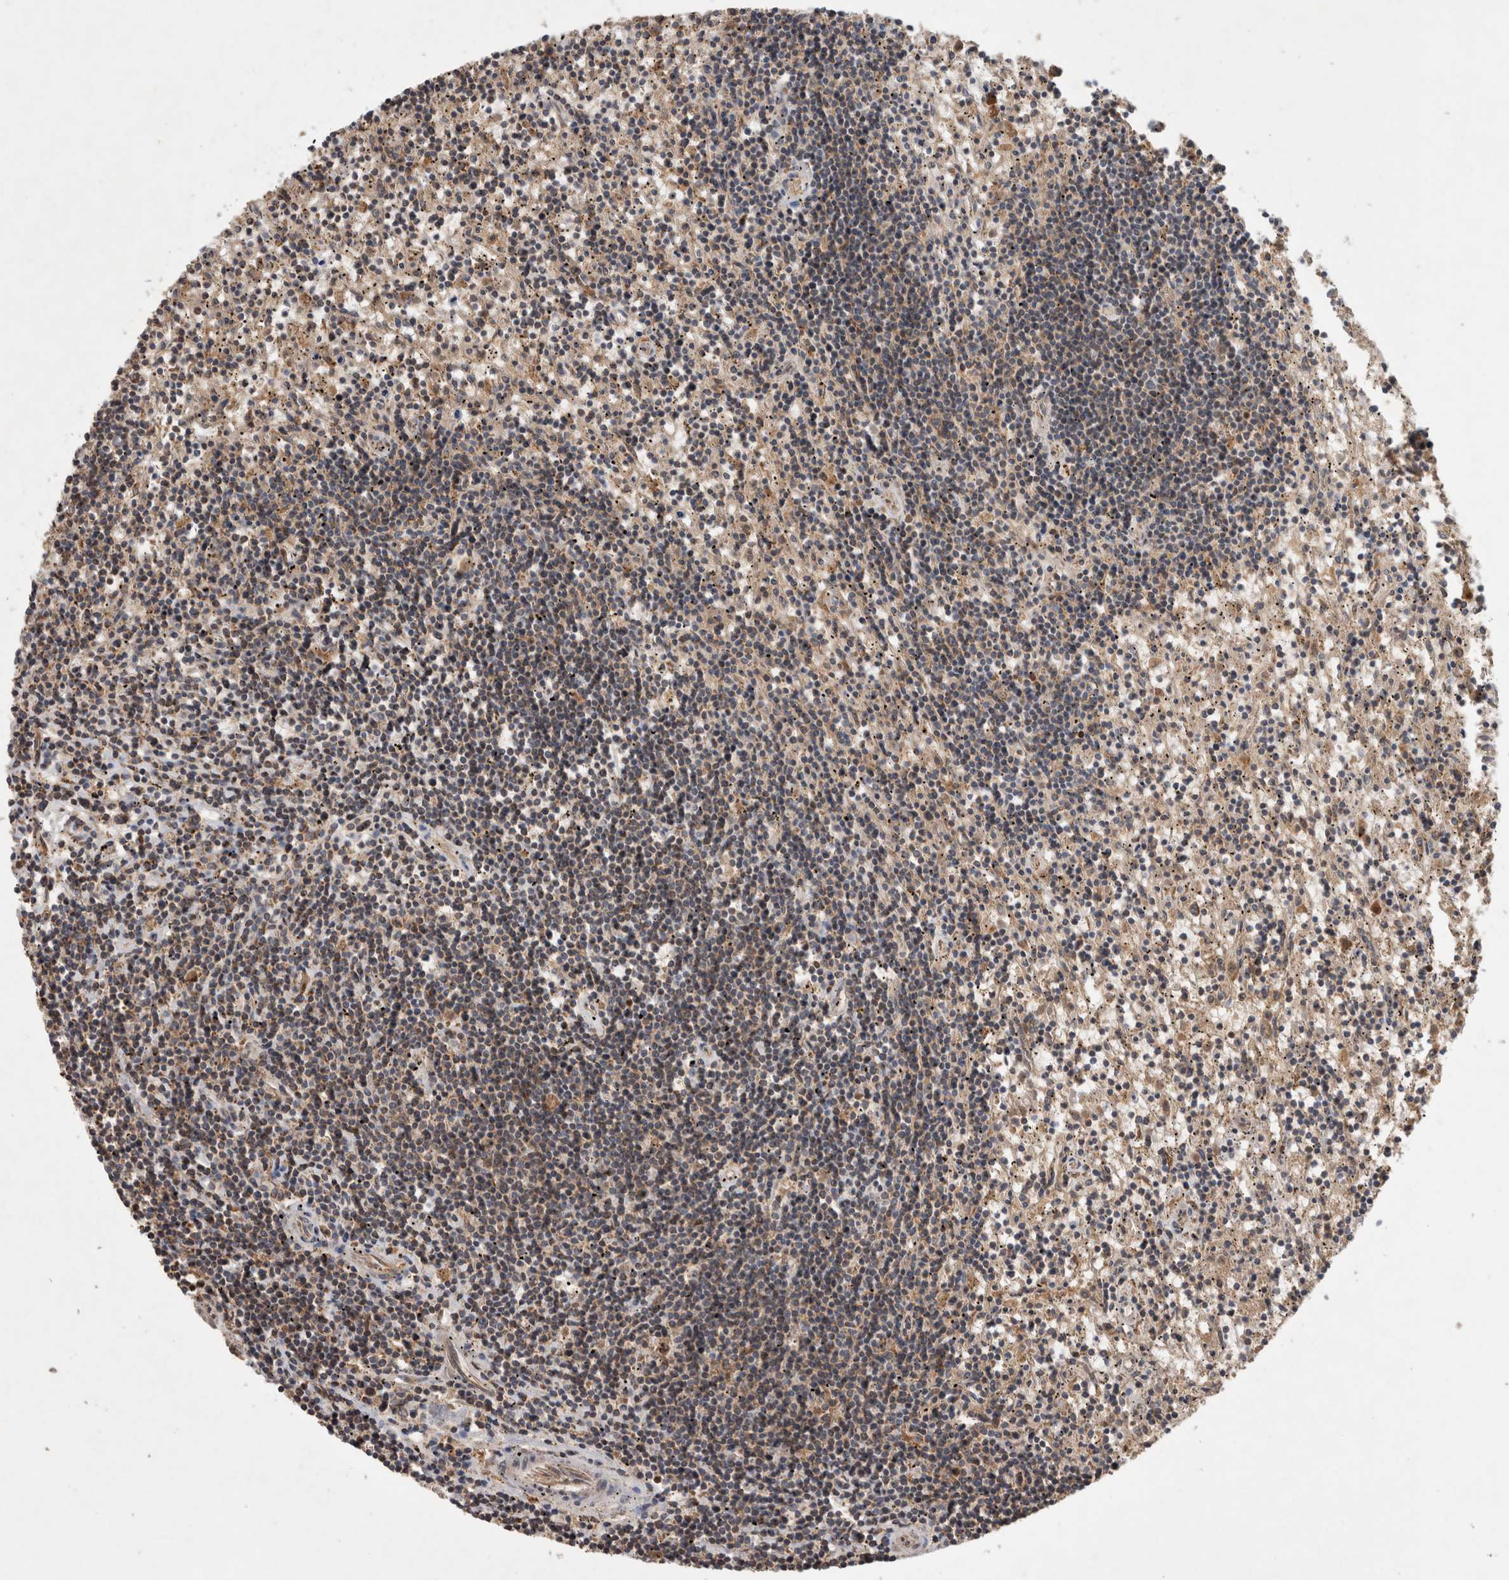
{"staining": {"intensity": "weak", "quantity": "25%-75%", "location": "cytoplasmic/membranous"}, "tissue": "lymphoma", "cell_type": "Tumor cells", "image_type": "cancer", "snomed": [{"axis": "morphology", "description": "Malignant lymphoma, non-Hodgkin's type, Low grade"}, {"axis": "topography", "description": "Spleen"}], "caption": "Lymphoma was stained to show a protein in brown. There is low levels of weak cytoplasmic/membranous positivity in approximately 25%-75% of tumor cells.", "gene": "SERAC1", "patient": {"sex": "male", "age": 76}}